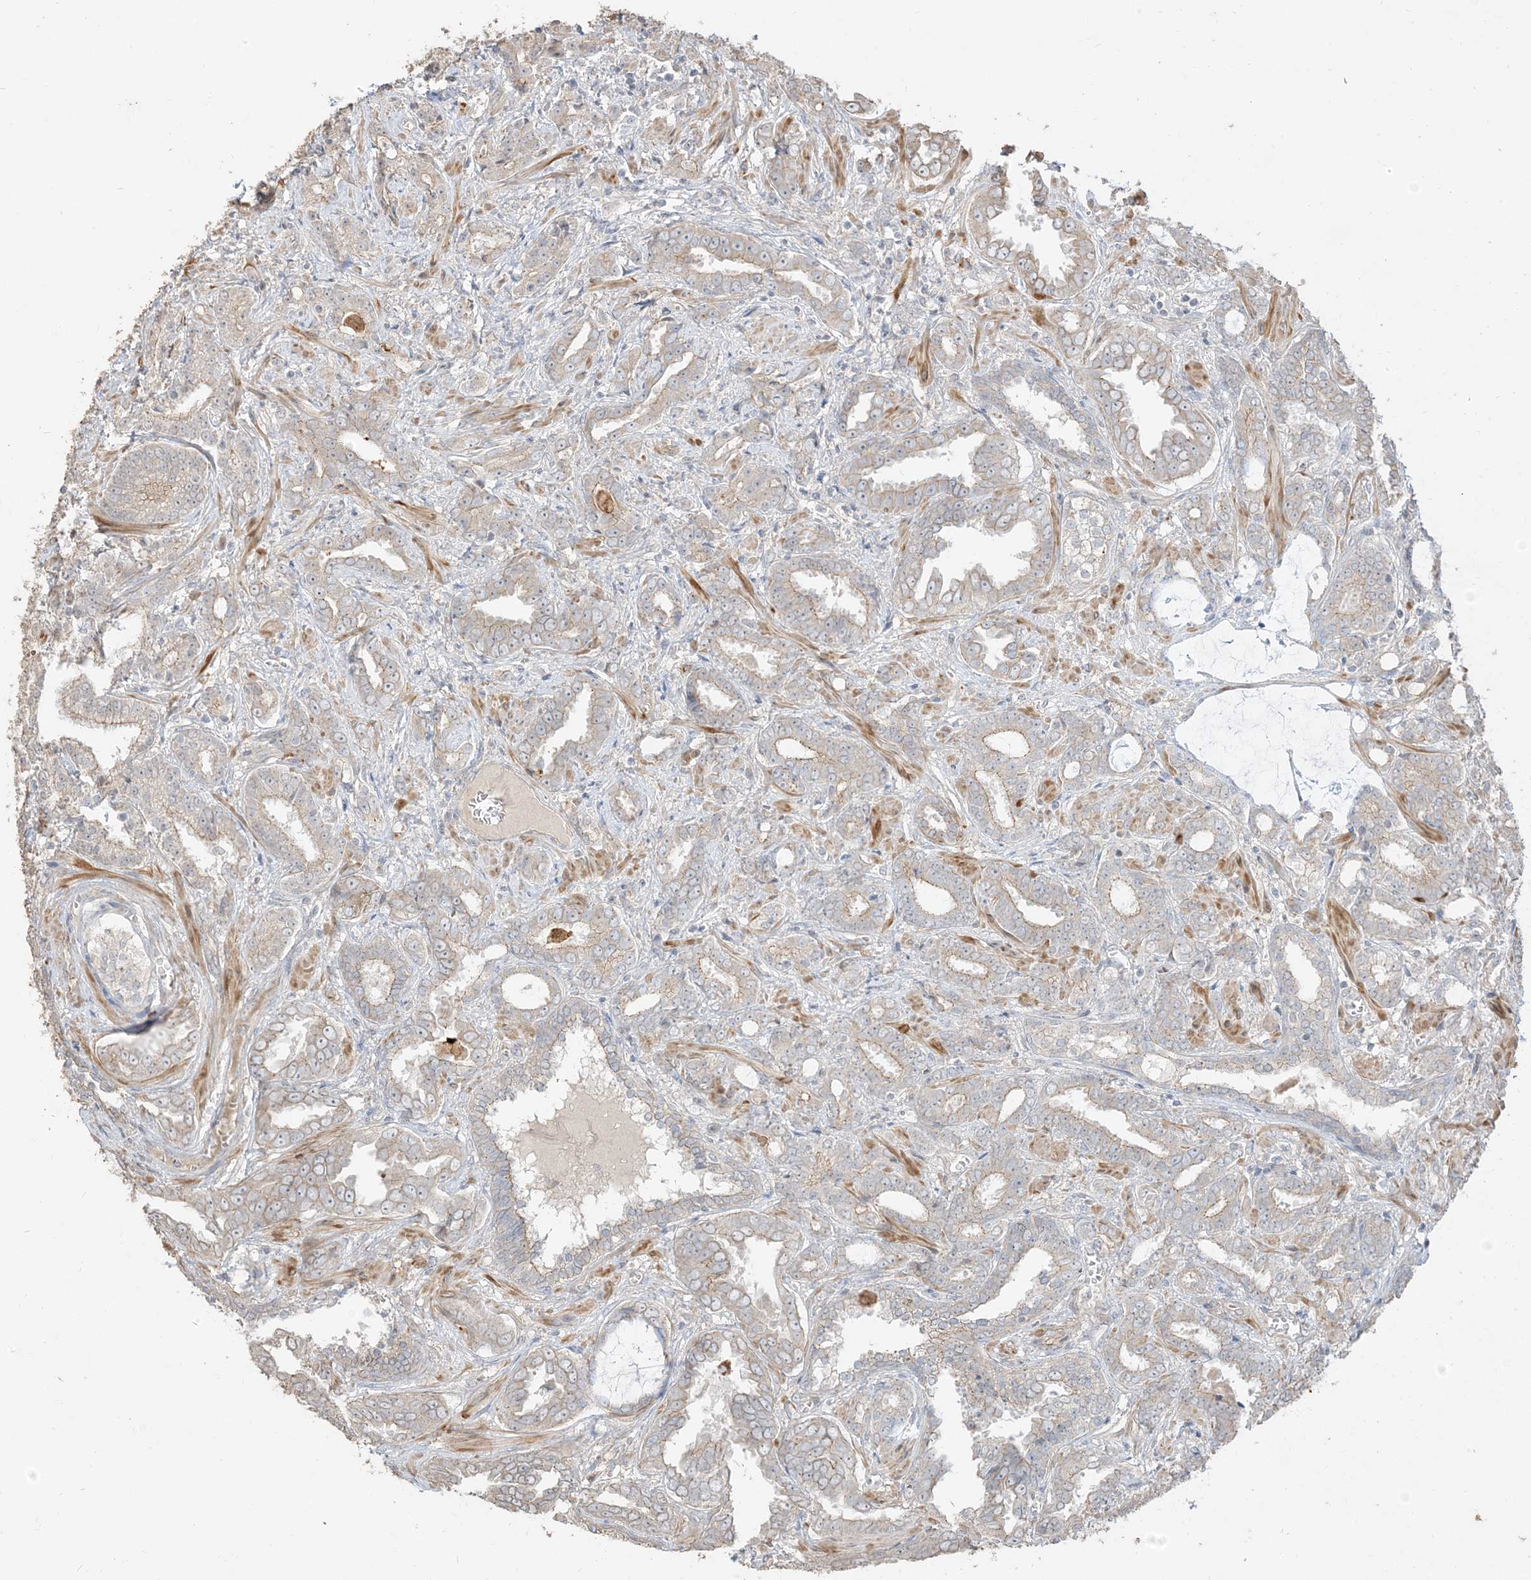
{"staining": {"intensity": "moderate", "quantity": "<25%", "location": "cytoplasmic/membranous"}, "tissue": "prostate cancer", "cell_type": "Tumor cells", "image_type": "cancer", "snomed": [{"axis": "morphology", "description": "Adenocarcinoma, High grade"}, {"axis": "topography", "description": "Prostate and seminal vesicle, NOS"}], "caption": "Protein staining shows moderate cytoplasmic/membranous staining in approximately <25% of tumor cells in prostate cancer (adenocarcinoma (high-grade)).", "gene": "RNF175", "patient": {"sex": "male", "age": 67}}